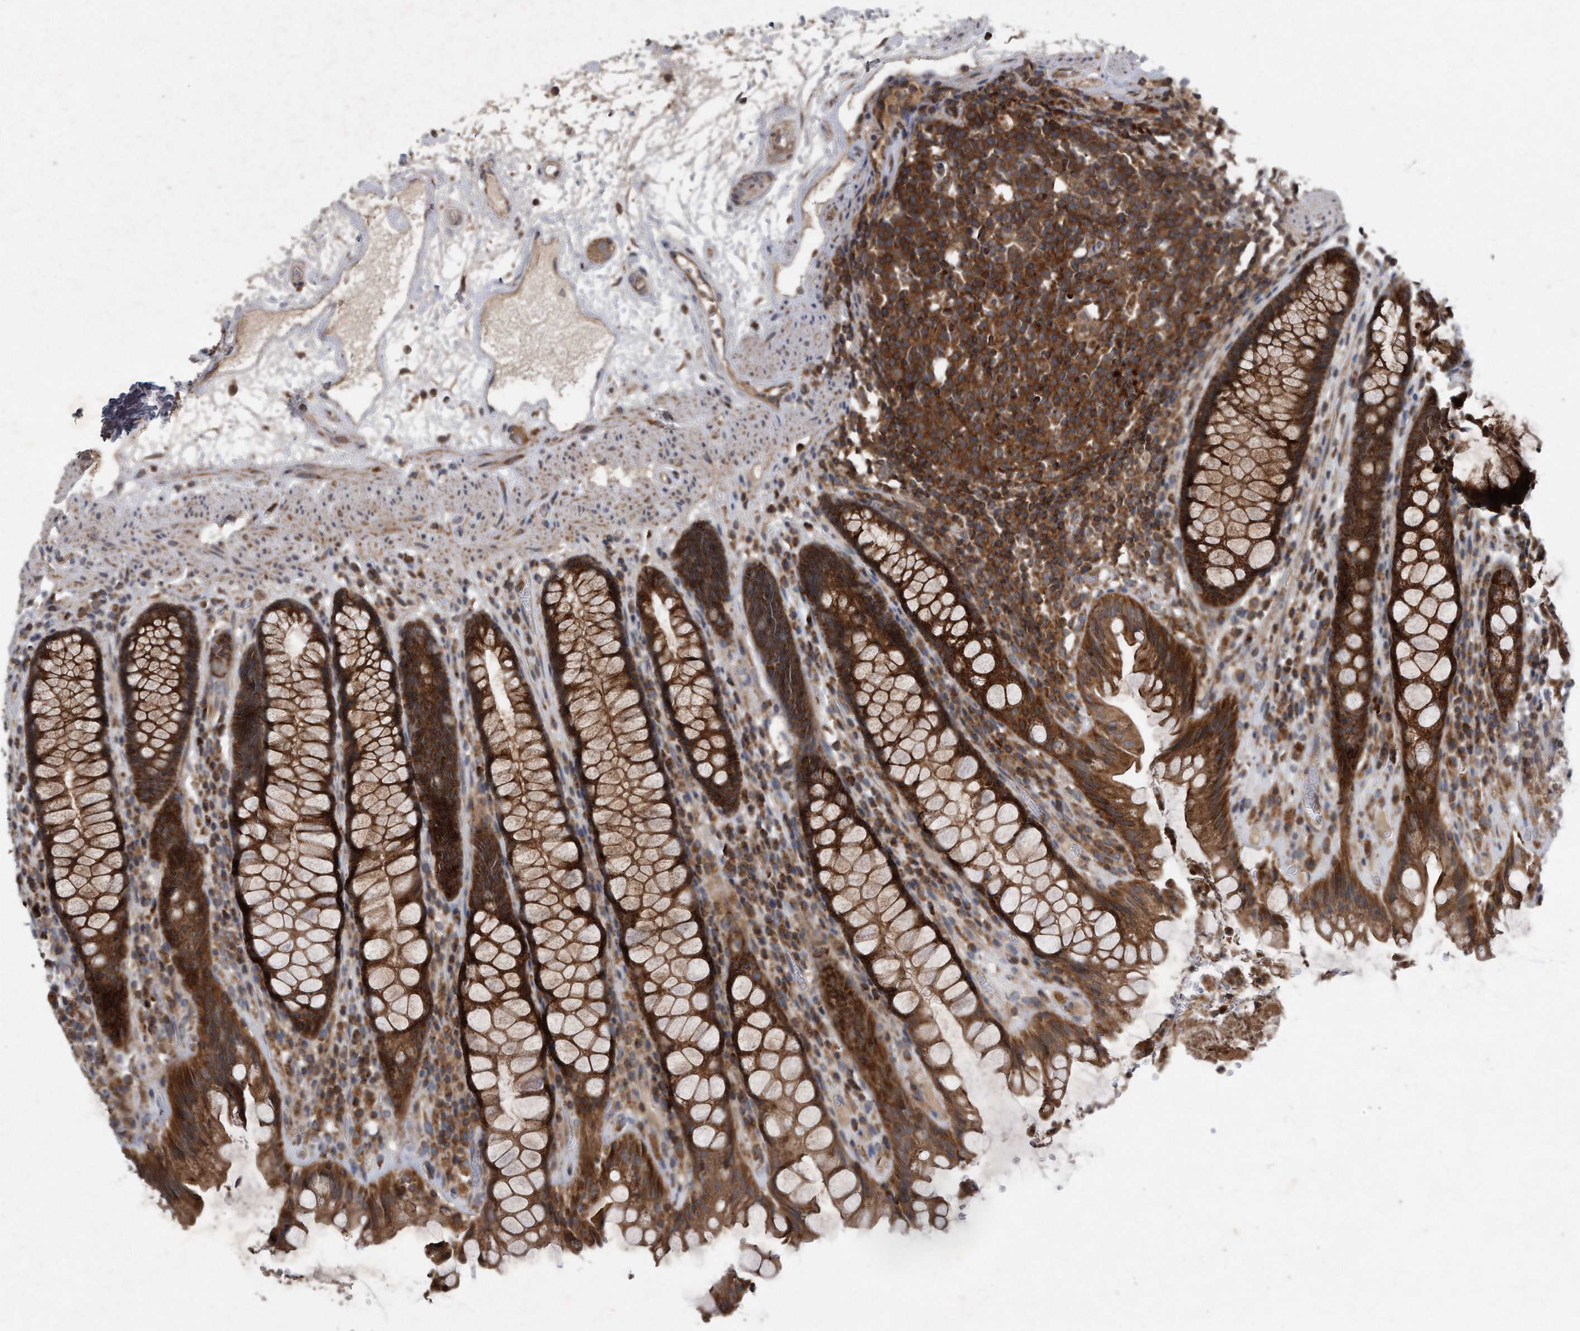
{"staining": {"intensity": "strong", "quantity": ">75%", "location": "cytoplasmic/membranous"}, "tissue": "rectum", "cell_type": "Glandular cells", "image_type": "normal", "snomed": [{"axis": "morphology", "description": "Normal tissue, NOS"}, {"axis": "topography", "description": "Rectum"}], "caption": "Protein positivity by IHC displays strong cytoplasmic/membranous expression in approximately >75% of glandular cells in benign rectum. (IHC, brightfield microscopy, high magnification).", "gene": "ALPK2", "patient": {"sex": "male", "age": 64}}